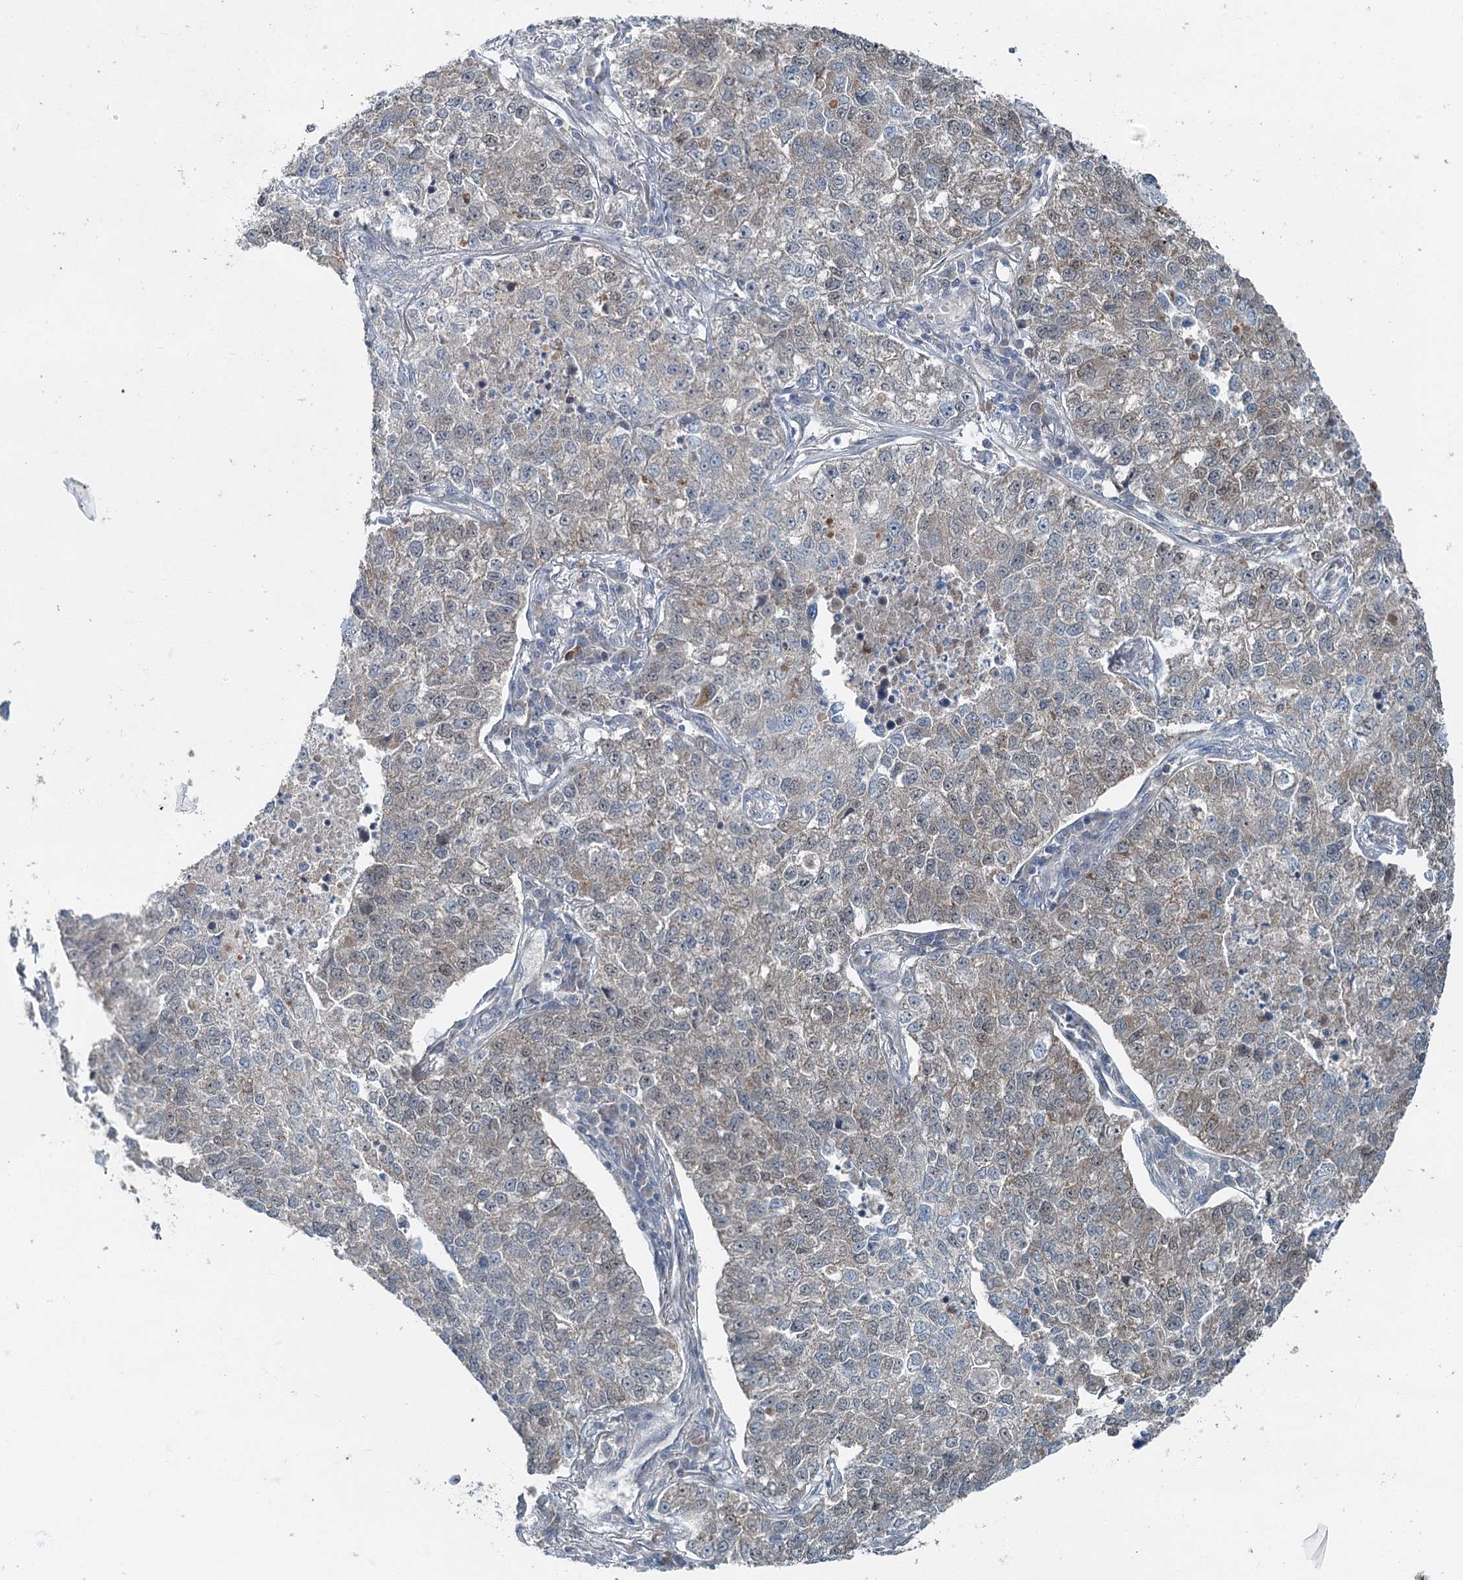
{"staining": {"intensity": "weak", "quantity": "25%-75%", "location": "cytoplasmic/membranous"}, "tissue": "lung cancer", "cell_type": "Tumor cells", "image_type": "cancer", "snomed": [{"axis": "morphology", "description": "Adenocarcinoma, NOS"}, {"axis": "topography", "description": "Lung"}], "caption": "Protein expression by immunohistochemistry demonstrates weak cytoplasmic/membranous staining in approximately 25%-75% of tumor cells in adenocarcinoma (lung).", "gene": "CHCHD5", "patient": {"sex": "male", "age": 49}}